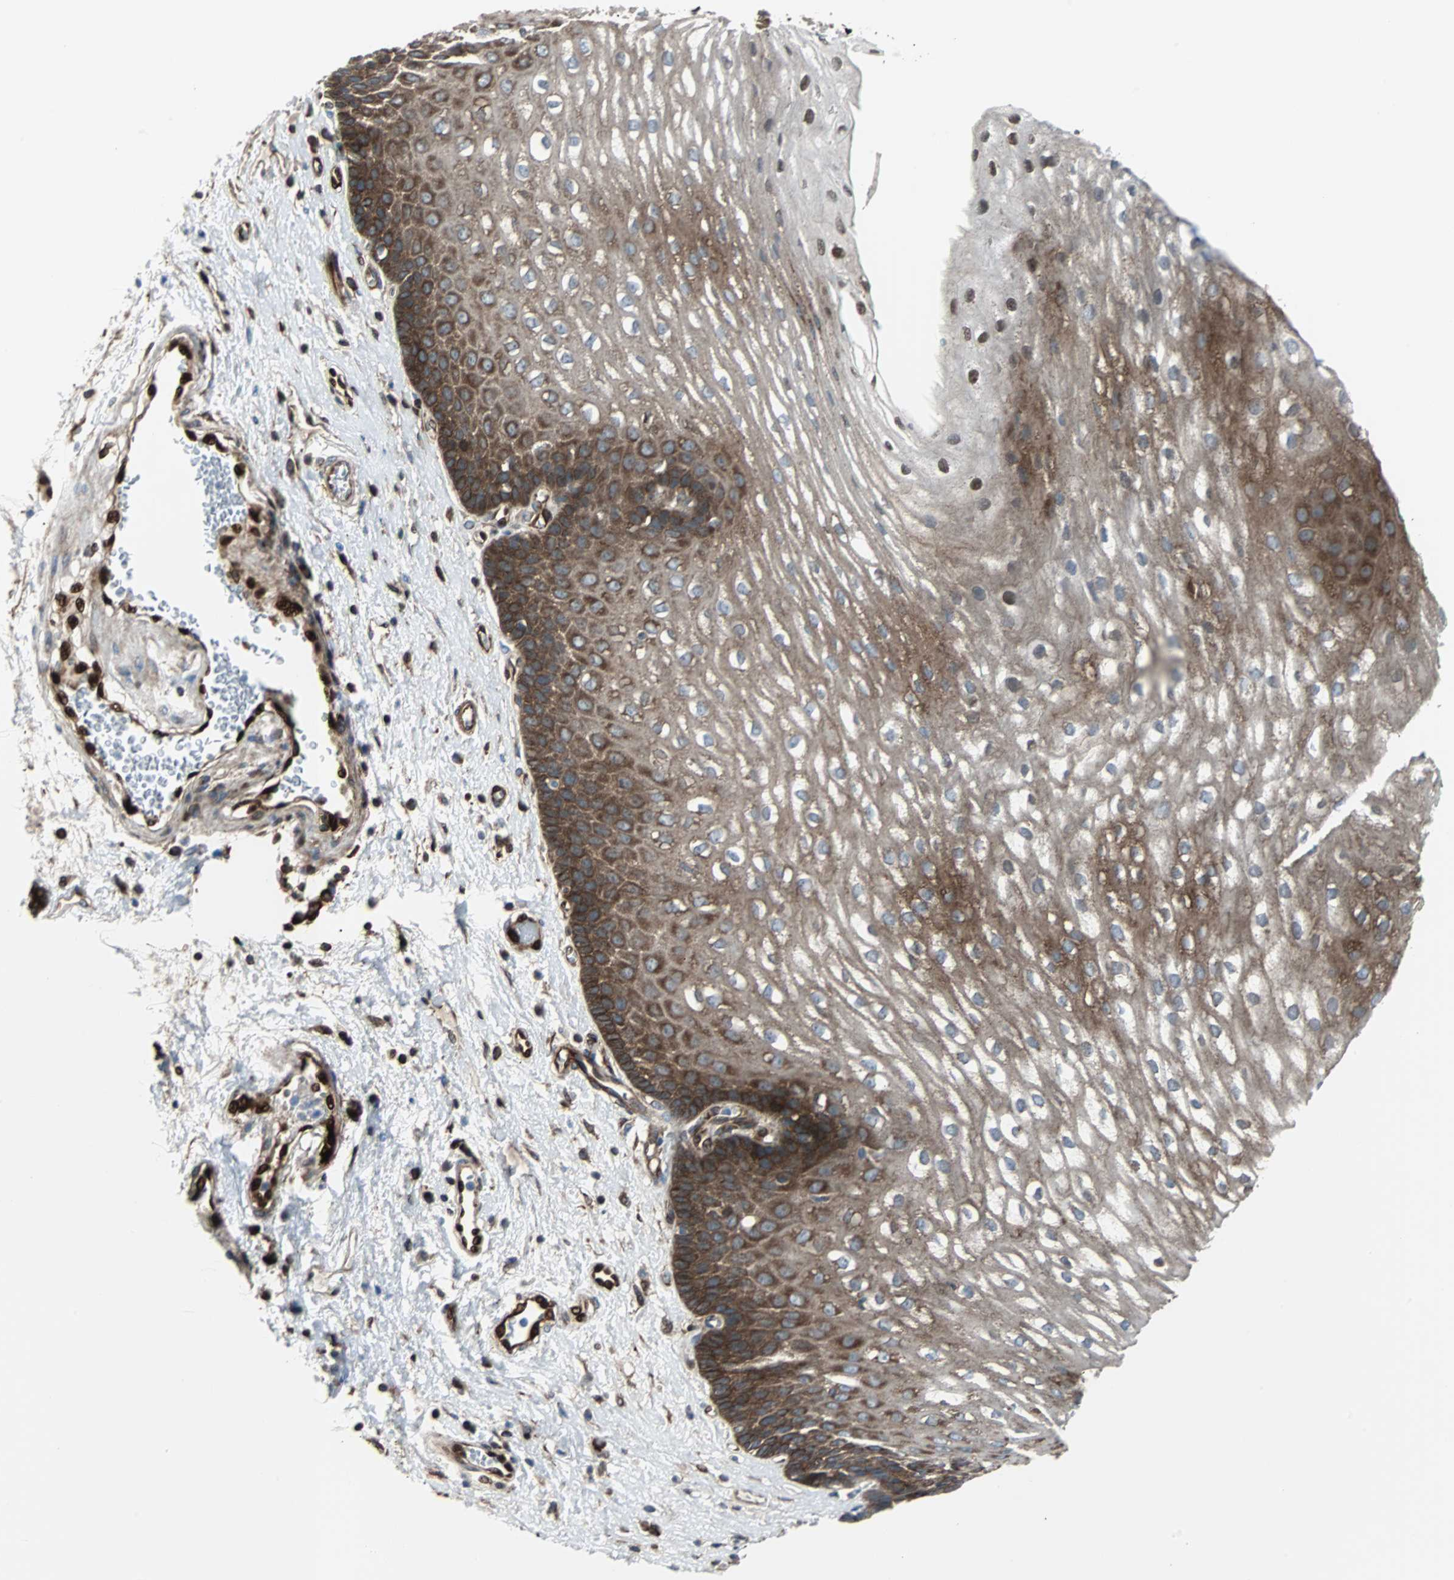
{"staining": {"intensity": "strong", "quantity": ">75%", "location": "cytoplasmic/membranous,nuclear"}, "tissue": "esophagus", "cell_type": "Squamous epithelial cells", "image_type": "normal", "snomed": [{"axis": "morphology", "description": "Normal tissue, NOS"}, {"axis": "topography", "description": "Esophagus"}], "caption": "Immunohistochemical staining of unremarkable esophagus exhibits strong cytoplasmic/membranous,nuclear protein positivity in approximately >75% of squamous epithelial cells.", "gene": "RELA", "patient": {"sex": "male", "age": 48}}